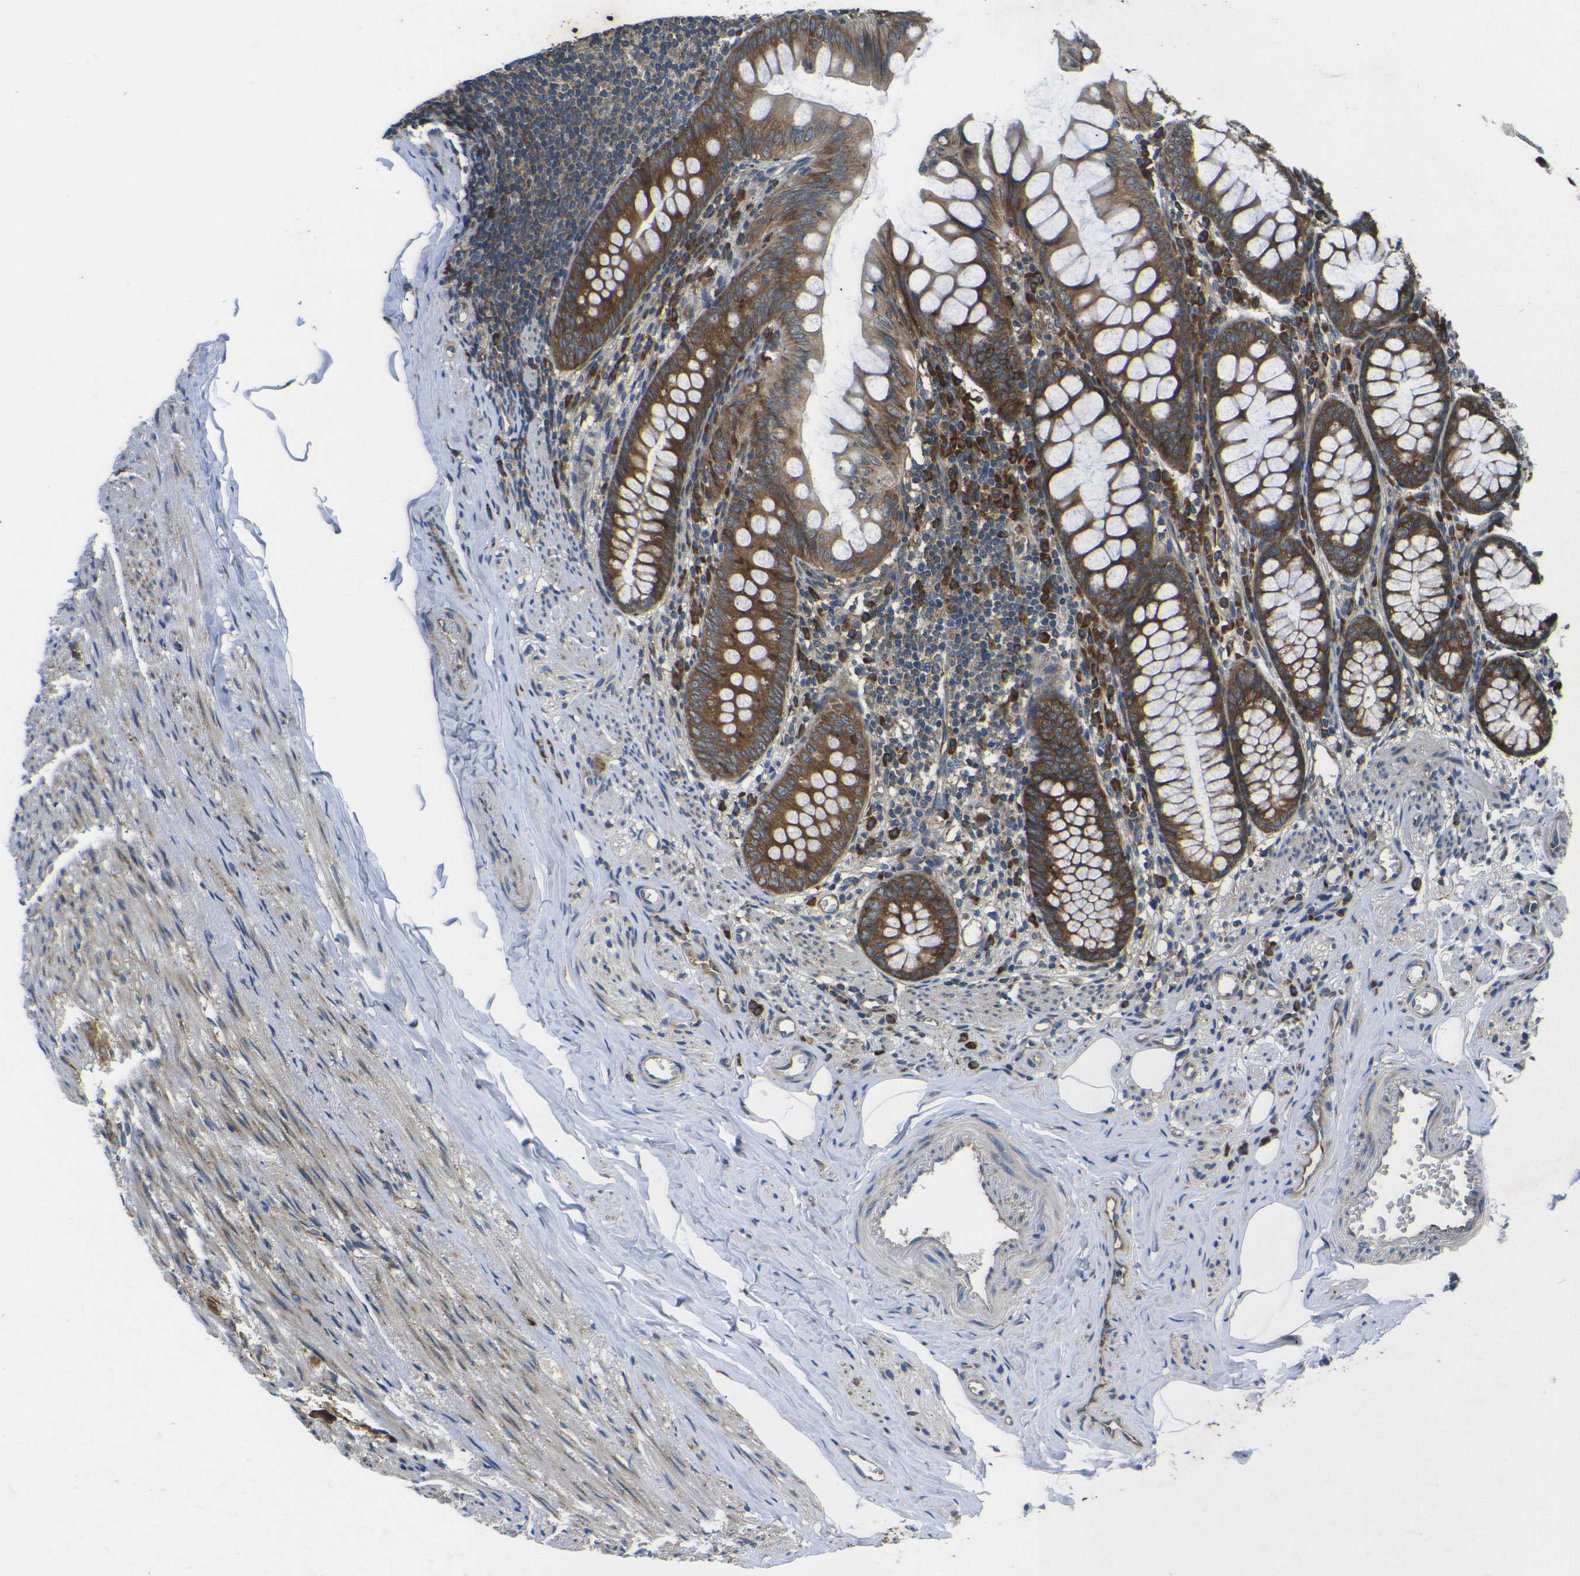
{"staining": {"intensity": "strong", "quantity": ">75%", "location": "cytoplasmic/membranous"}, "tissue": "appendix", "cell_type": "Glandular cells", "image_type": "normal", "snomed": [{"axis": "morphology", "description": "Normal tissue, NOS"}, {"axis": "topography", "description": "Appendix"}], "caption": "IHC photomicrograph of unremarkable appendix stained for a protein (brown), which displays high levels of strong cytoplasmic/membranous positivity in approximately >75% of glandular cells.", "gene": "RPSA", "patient": {"sex": "female", "age": 77}}